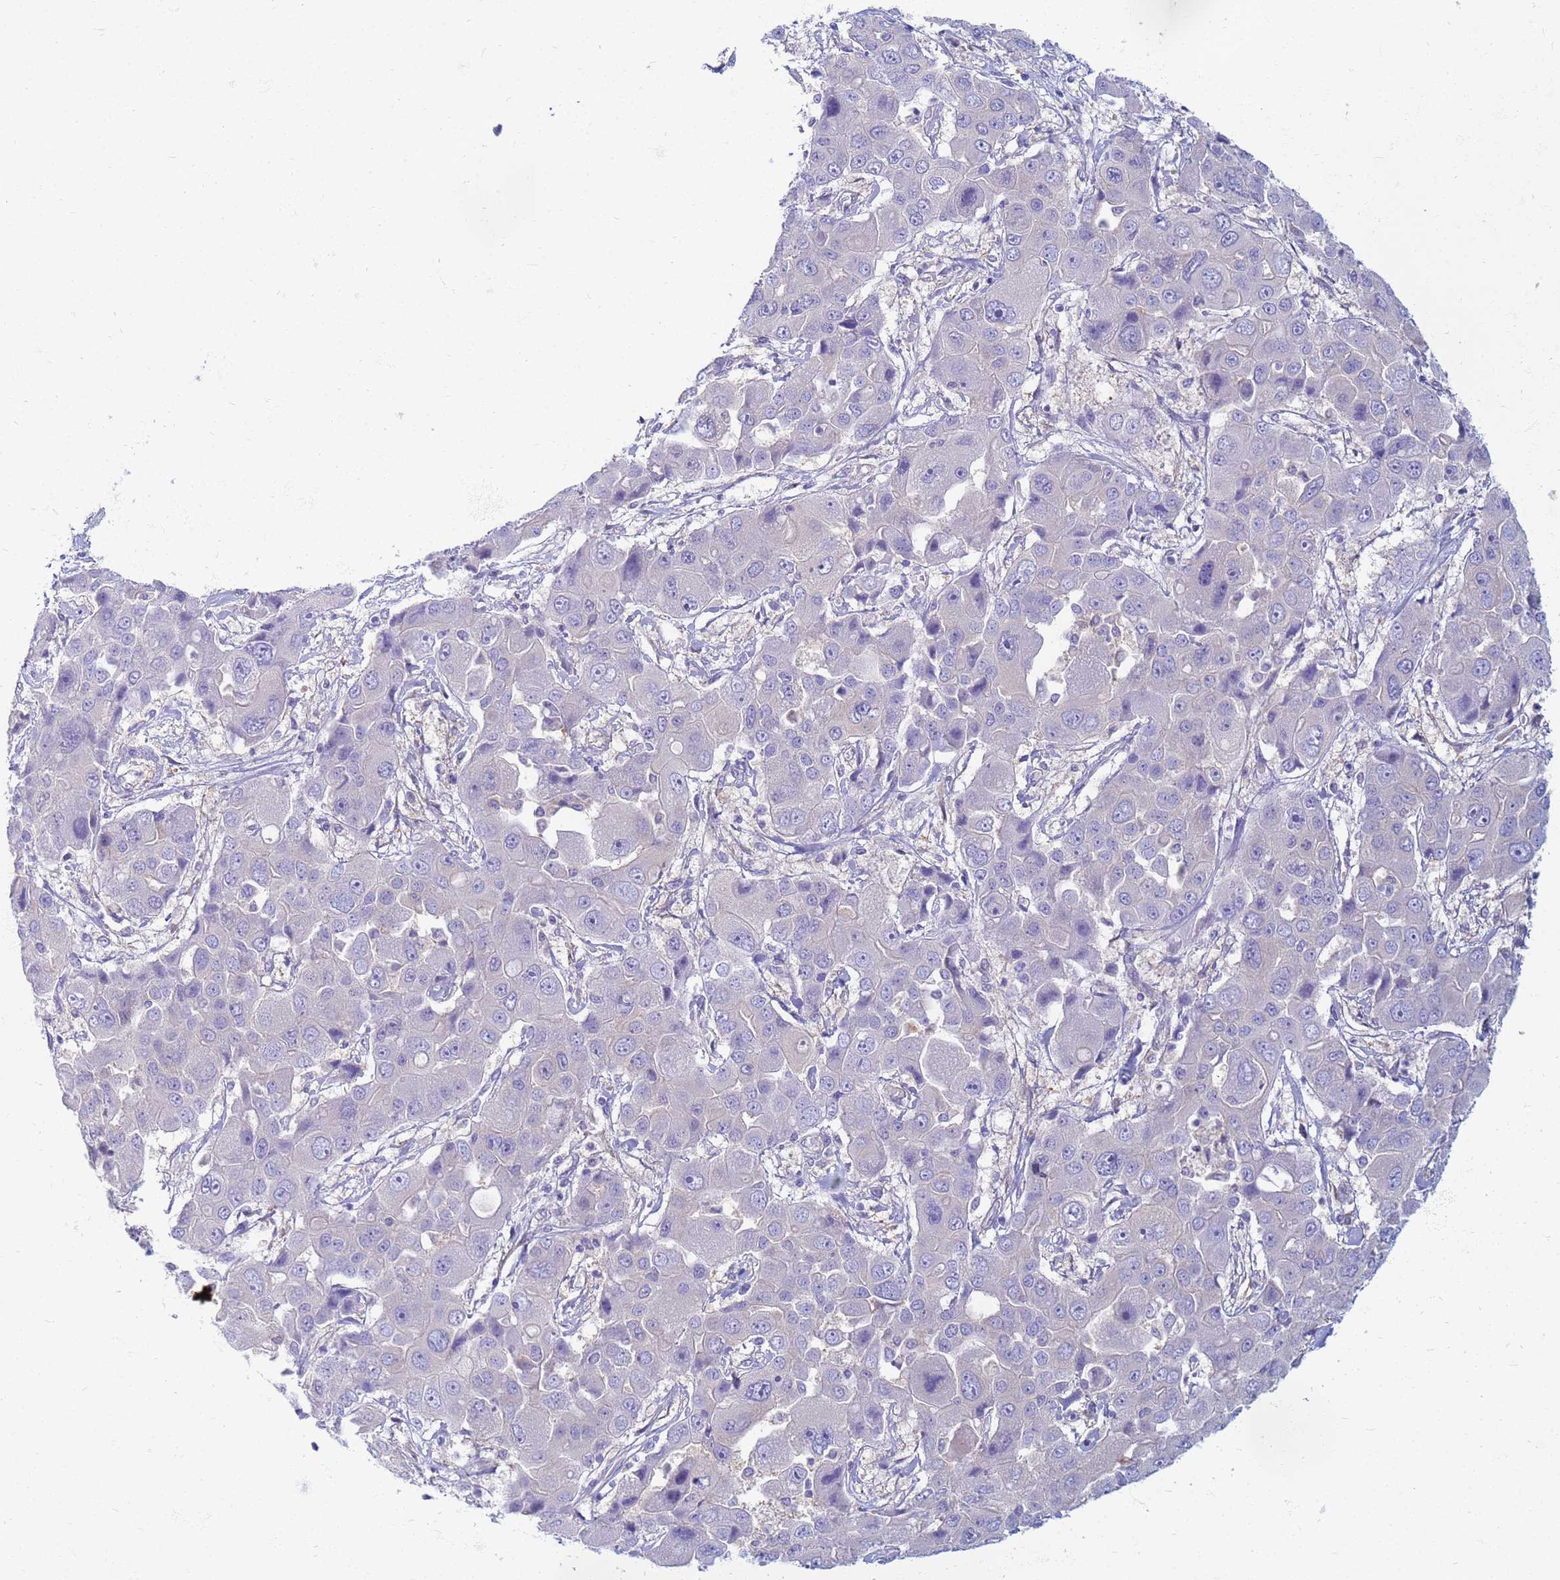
{"staining": {"intensity": "negative", "quantity": "none", "location": "none"}, "tissue": "liver cancer", "cell_type": "Tumor cells", "image_type": "cancer", "snomed": [{"axis": "morphology", "description": "Cholangiocarcinoma"}, {"axis": "topography", "description": "Liver"}], "caption": "Image shows no significant protein expression in tumor cells of cholangiocarcinoma (liver).", "gene": "EEA1", "patient": {"sex": "male", "age": 67}}